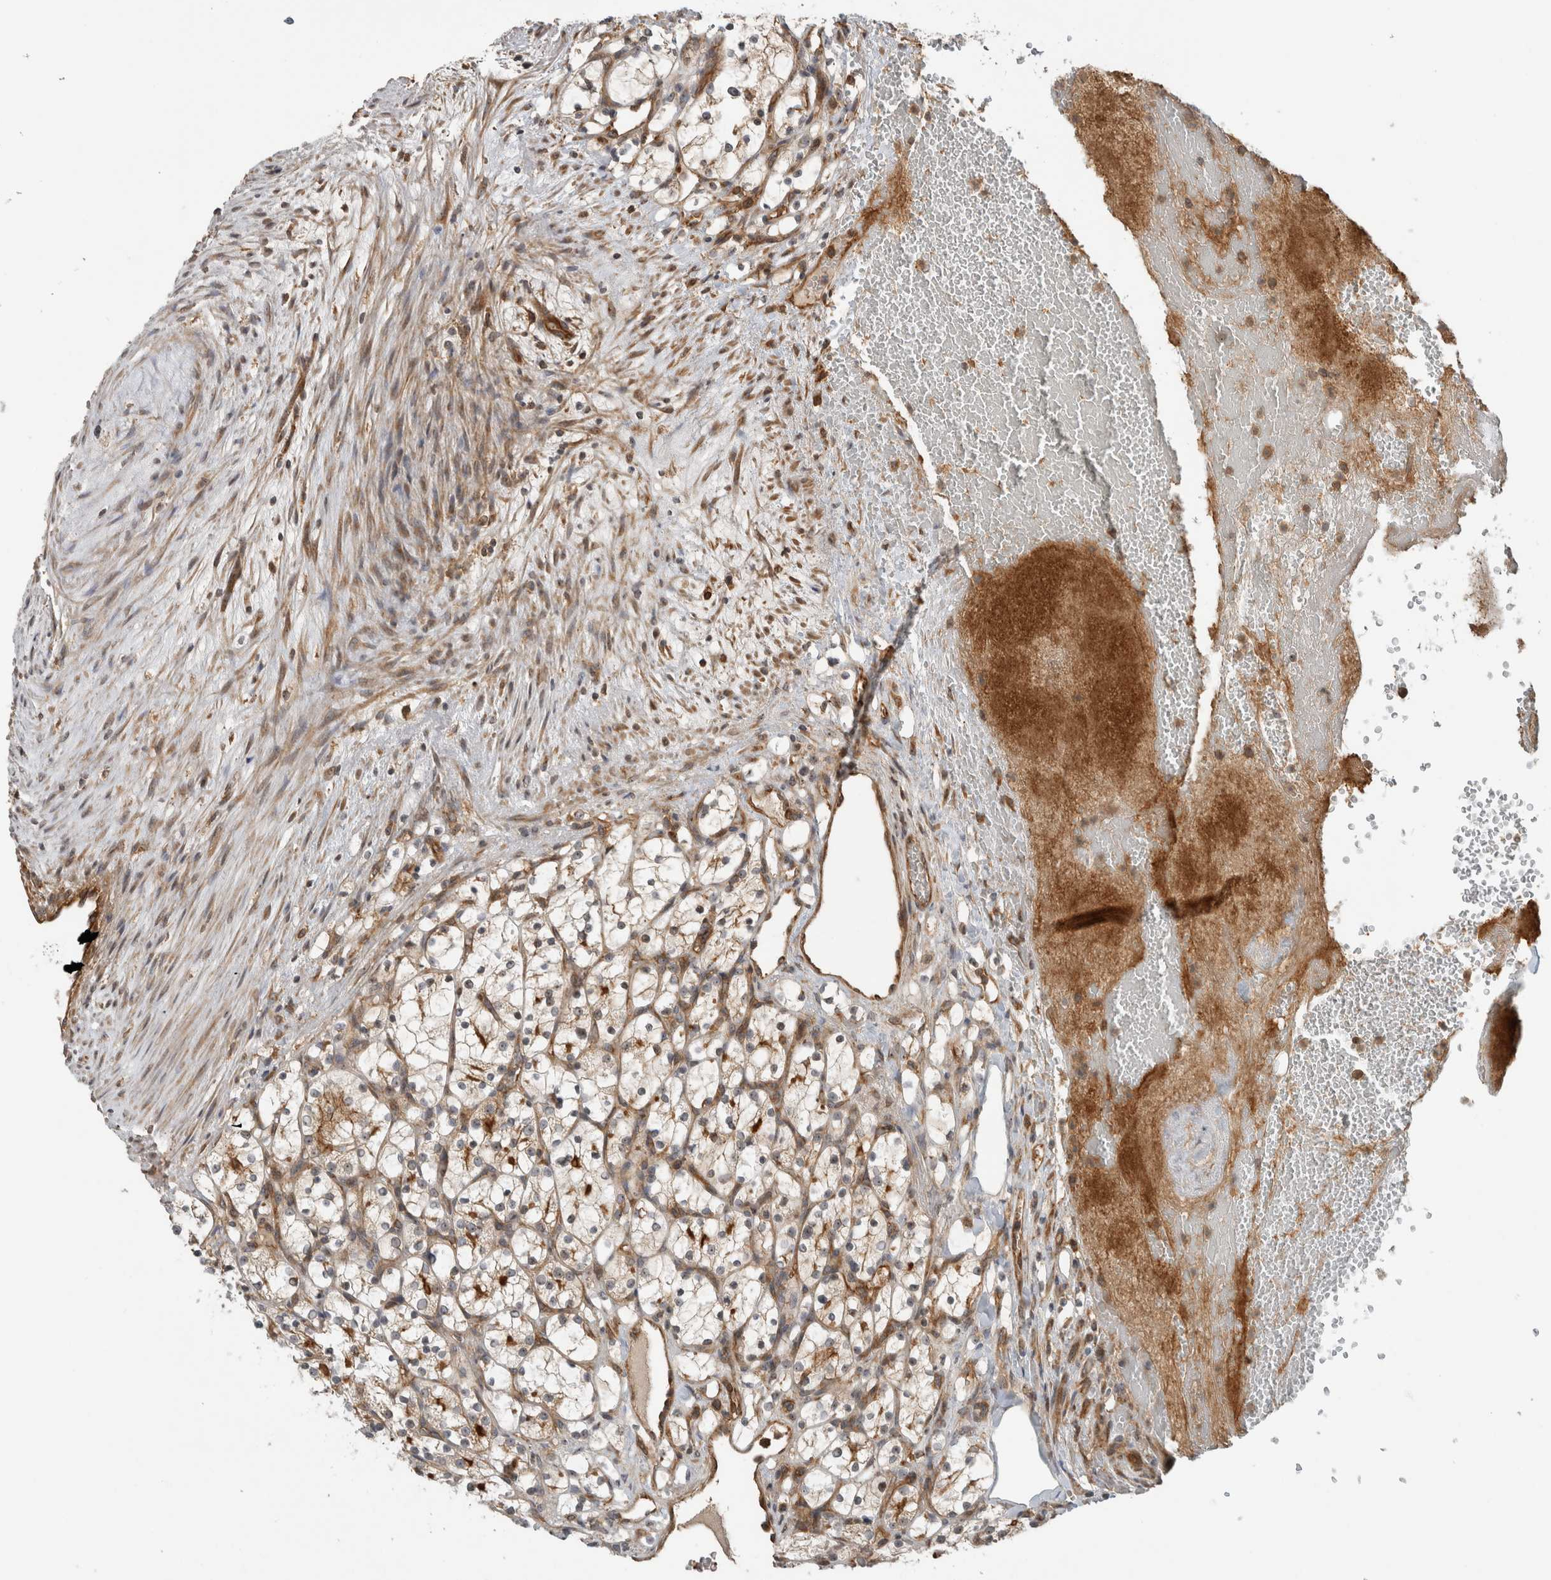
{"staining": {"intensity": "weak", "quantity": "<25%", "location": "cytoplasmic/membranous"}, "tissue": "renal cancer", "cell_type": "Tumor cells", "image_type": "cancer", "snomed": [{"axis": "morphology", "description": "Adenocarcinoma, NOS"}, {"axis": "topography", "description": "Kidney"}], "caption": "Renal cancer (adenocarcinoma) was stained to show a protein in brown. There is no significant expression in tumor cells.", "gene": "WASF2", "patient": {"sex": "female", "age": 69}}